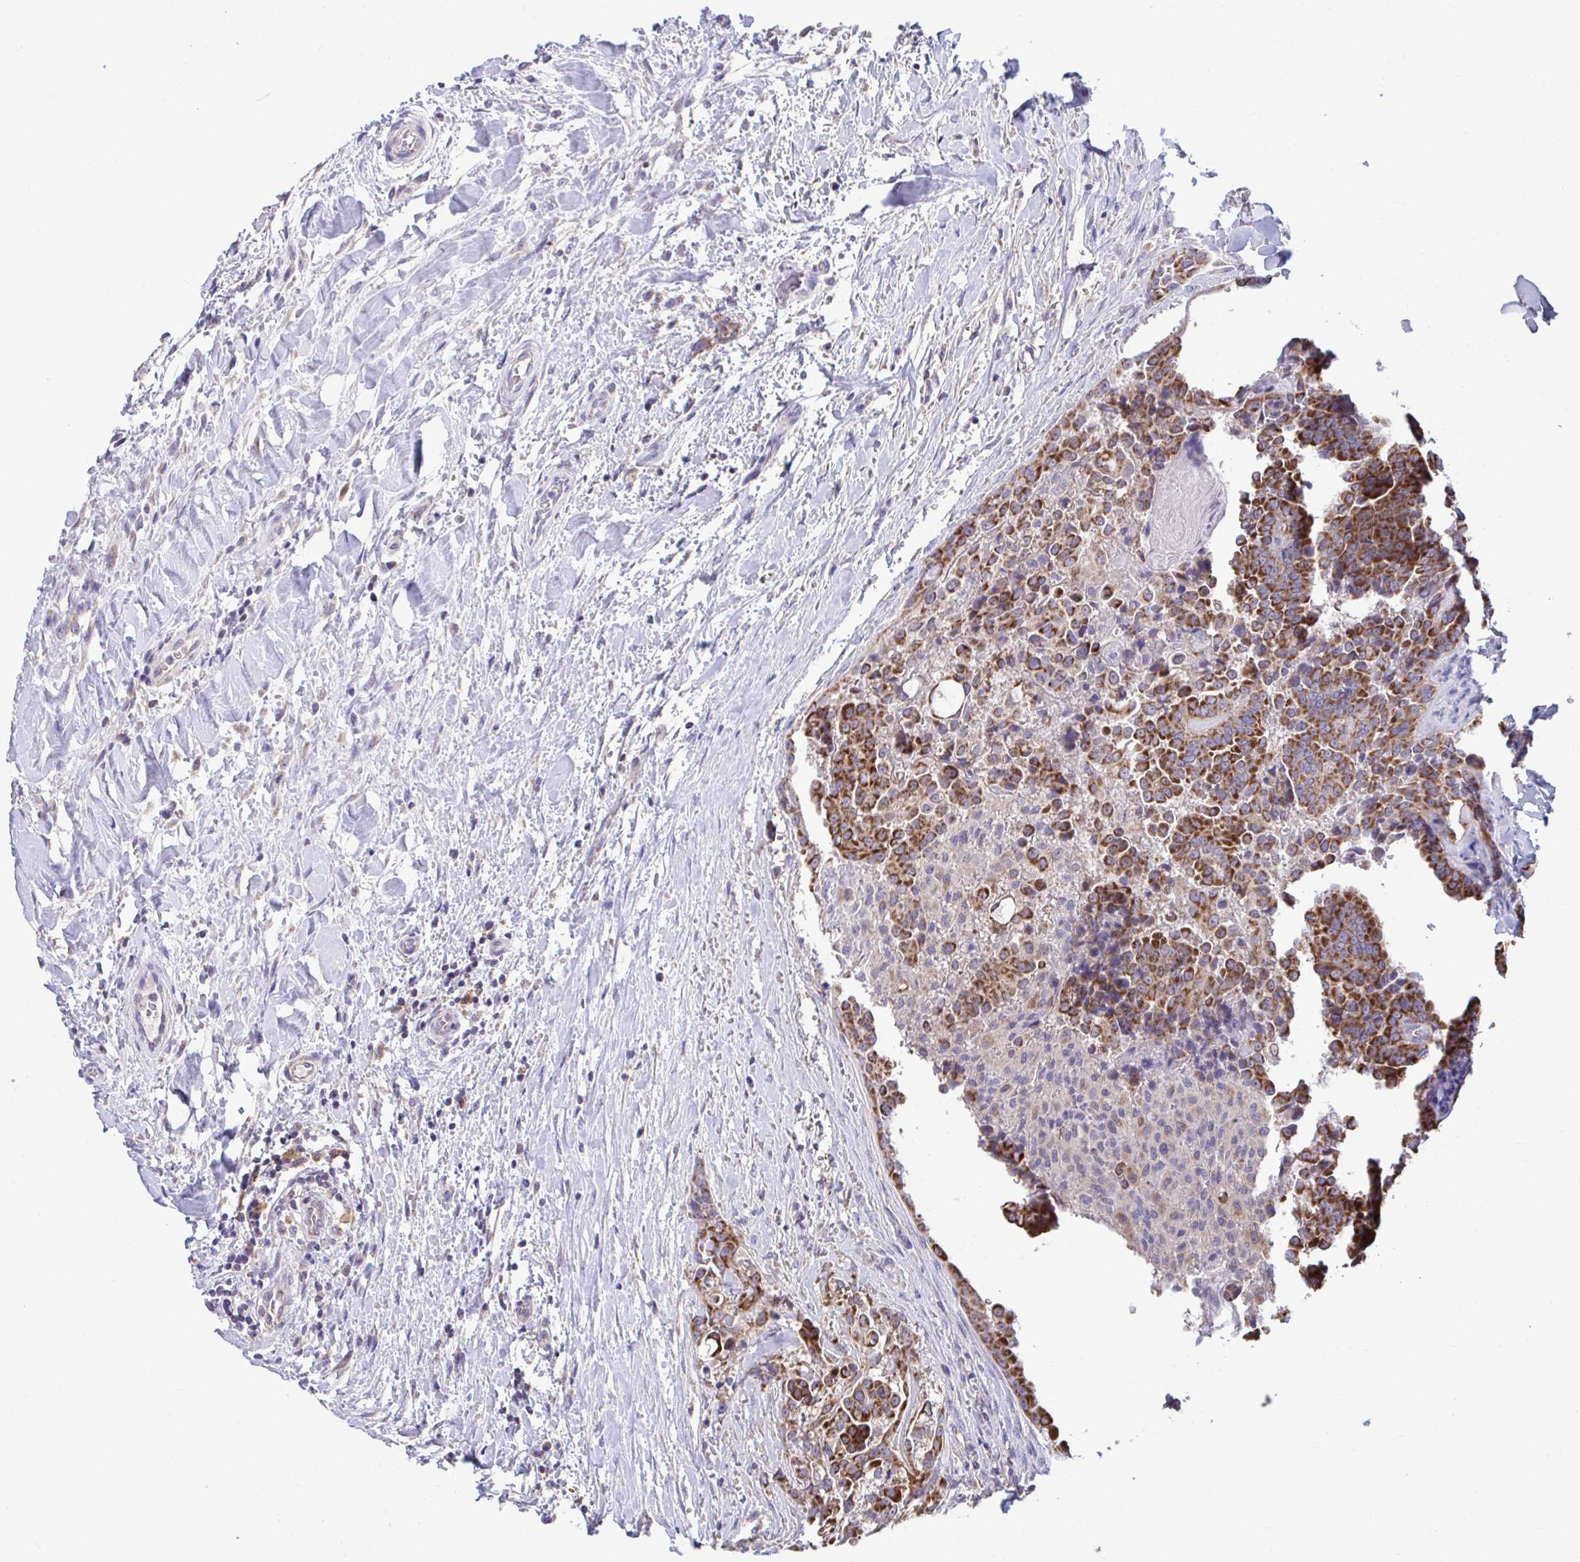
{"staining": {"intensity": "strong", "quantity": ">75%", "location": "cytoplasmic/membranous"}, "tissue": "thyroid cancer", "cell_type": "Tumor cells", "image_type": "cancer", "snomed": [{"axis": "morphology", "description": "Papillary adenocarcinoma, NOS"}, {"axis": "topography", "description": "Thyroid gland"}], "caption": "Immunohistochemistry (IHC) photomicrograph of neoplastic tissue: human papillary adenocarcinoma (thyroid) stained using immunohistochemistry shows high levels of strong protein expression localized specifically in the cytoplasmic/membranous of tumor cells, appearing as a cytoplasmic/membranous brown color.", "gene": "SARS2", "patient": {"sex": "male", "age": 61}}